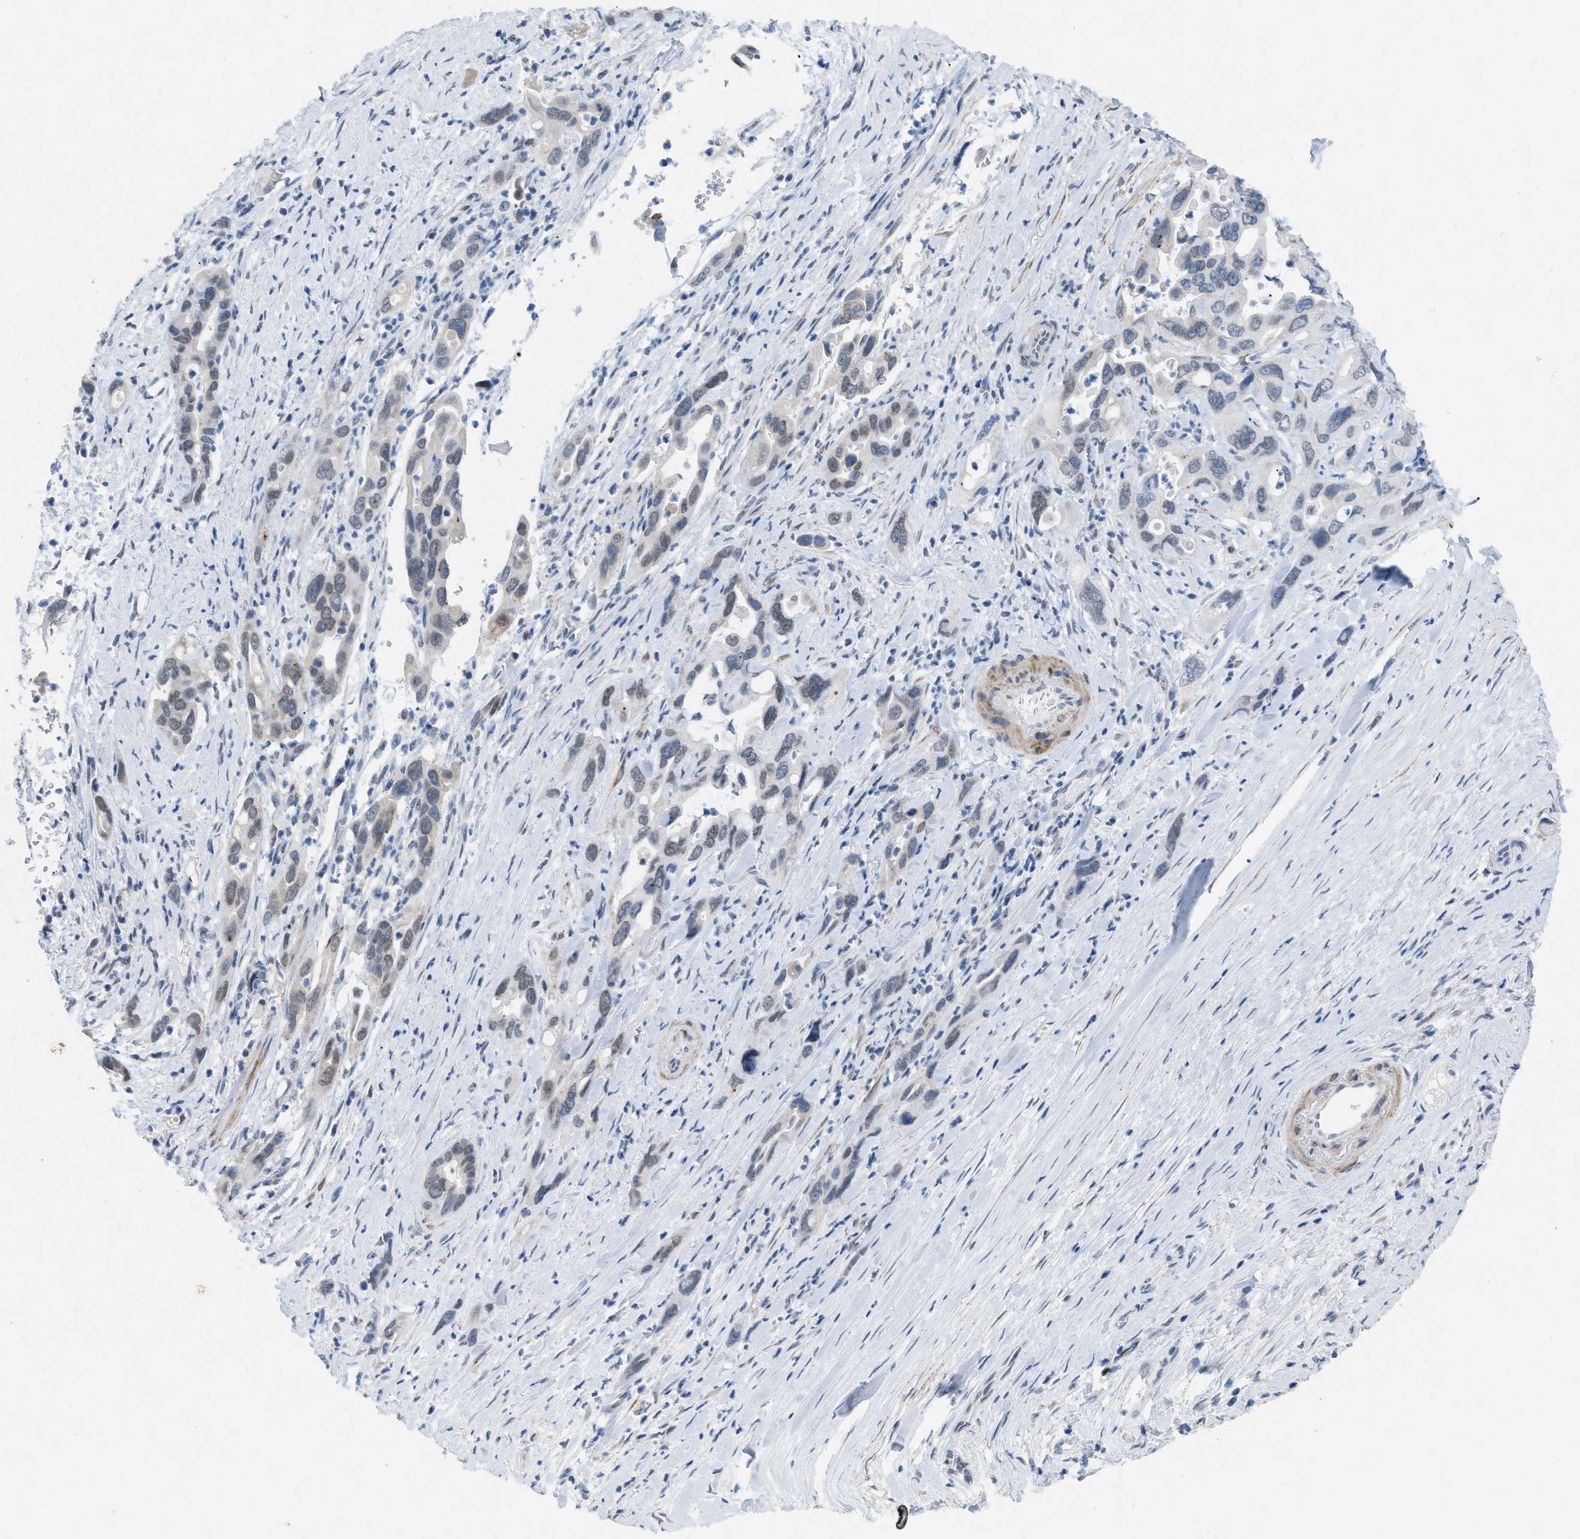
{"staining": {"intensity": "negative", "quantity": "none", "location": "none"}, "tissue": "pancreatic cancer", "cell_type": "Tumor cells", "image_type": "cancer", "snomed": [{"axis": "morphology", "description": "Adenocarcinoma, NOS"}, {"axis": "topography", "description": "Pancreas"}], "caption": "This image is of adenocarcinoma (pancreatic) stained with immunohistochemistry (IHC) to label a protein in brown with the nuclei are counter-stained blue. There is no positivity in tumor cells.", "gene": "TASOR", "patient": {"sex": "female", "age": 70}}